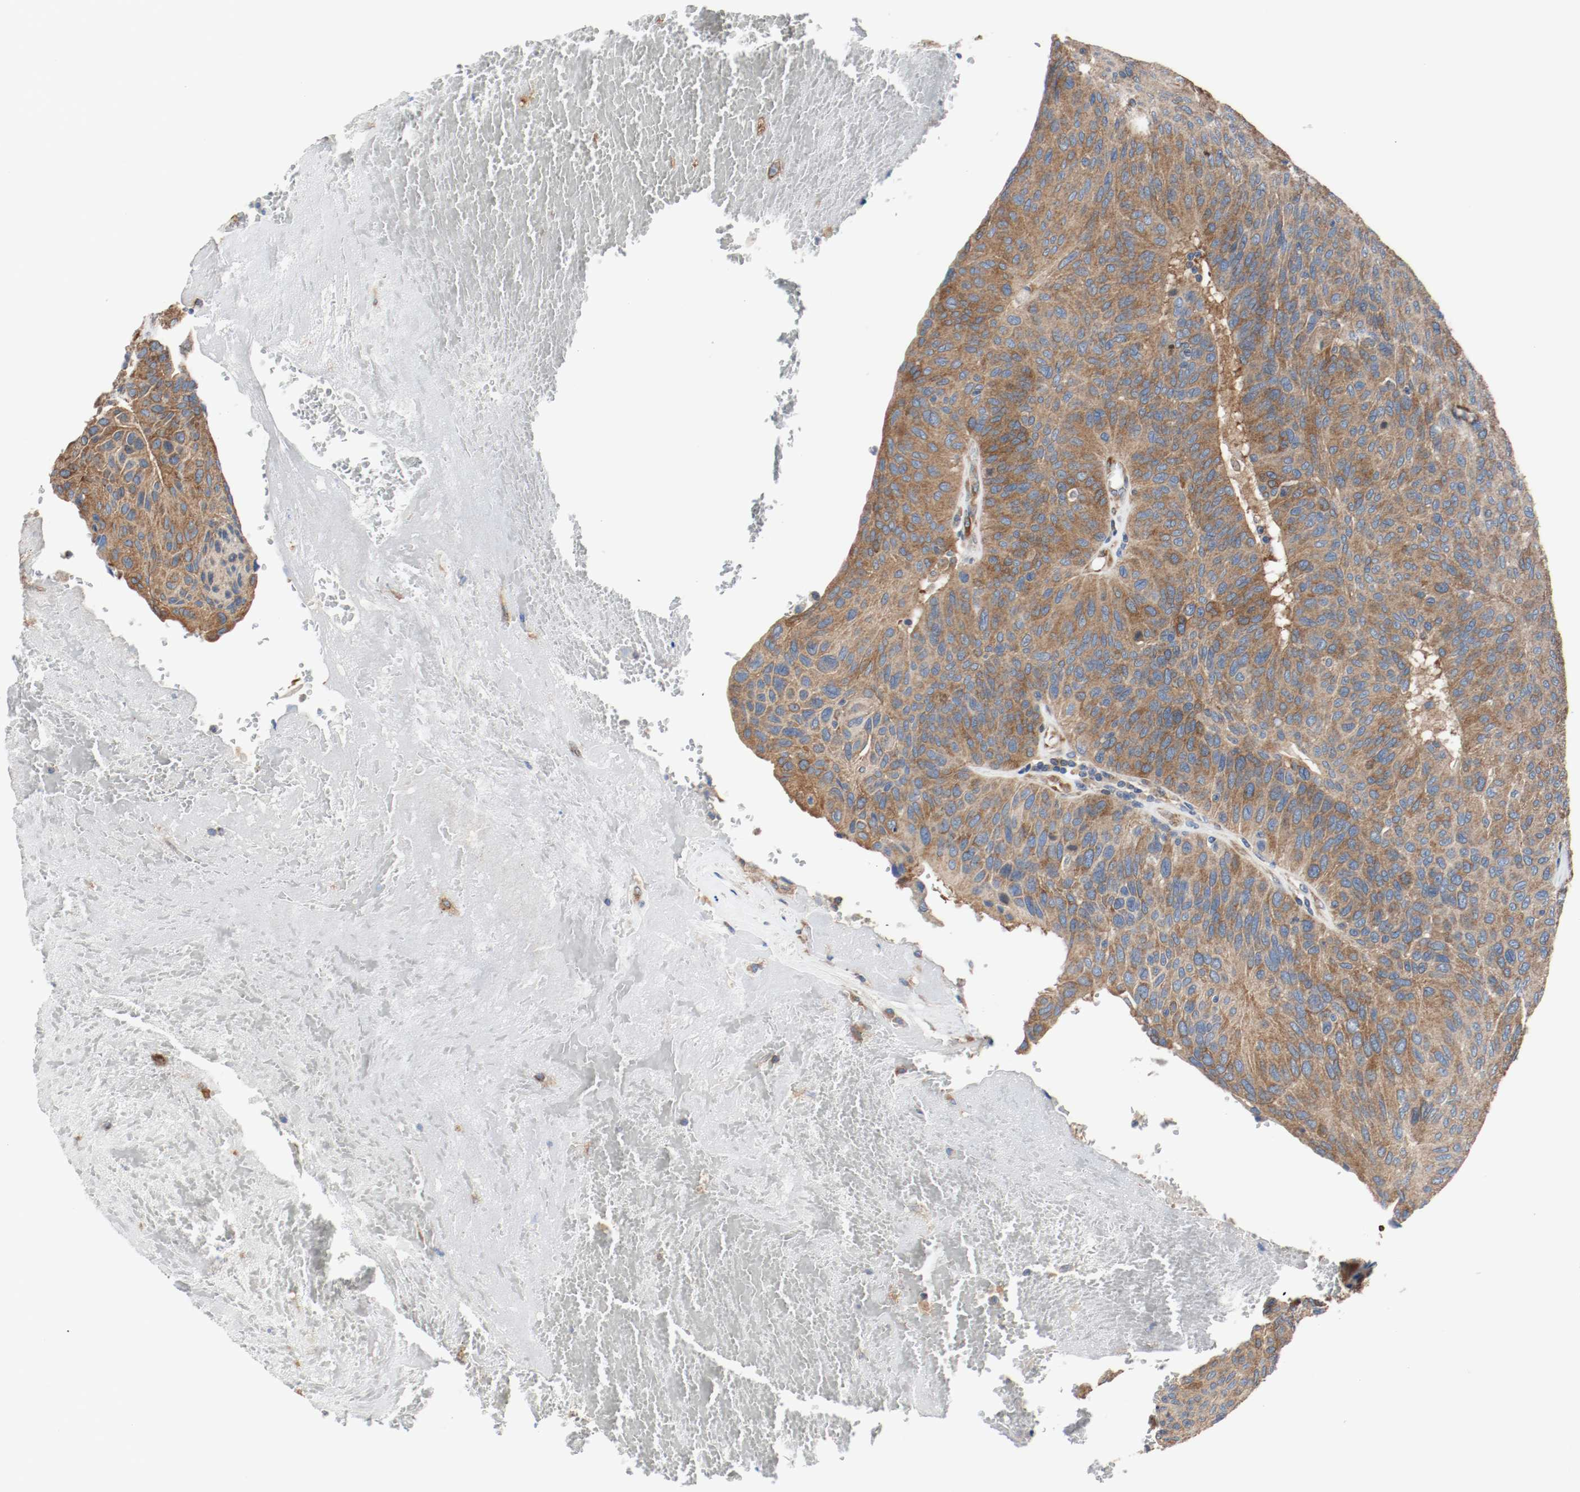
{"staining": {"intensity": "strong", "quantity": ">75%", "location": "cytoplasmic/membranous"}, "tissue": "urothelial cancer", "cell_type": "Tumor cells", "image_type": "cancer", "snomed": [{"axis": "morphology", "description": "Urothelial carcinoma, High grade"}, {"axis": "topography", "description": "Urinary bladder"}], "caption": "Urothelial cancer tissue demonstrates strong cytoplasmic/membranous expression in approximately >75% of tumor cells, visualized by immunohistochemistry. (brown staining indicates protein expression, while blue staining denotes nuclei).", "gene": "TUBA3D", "patient": {"sex": "male", "age": 66}}